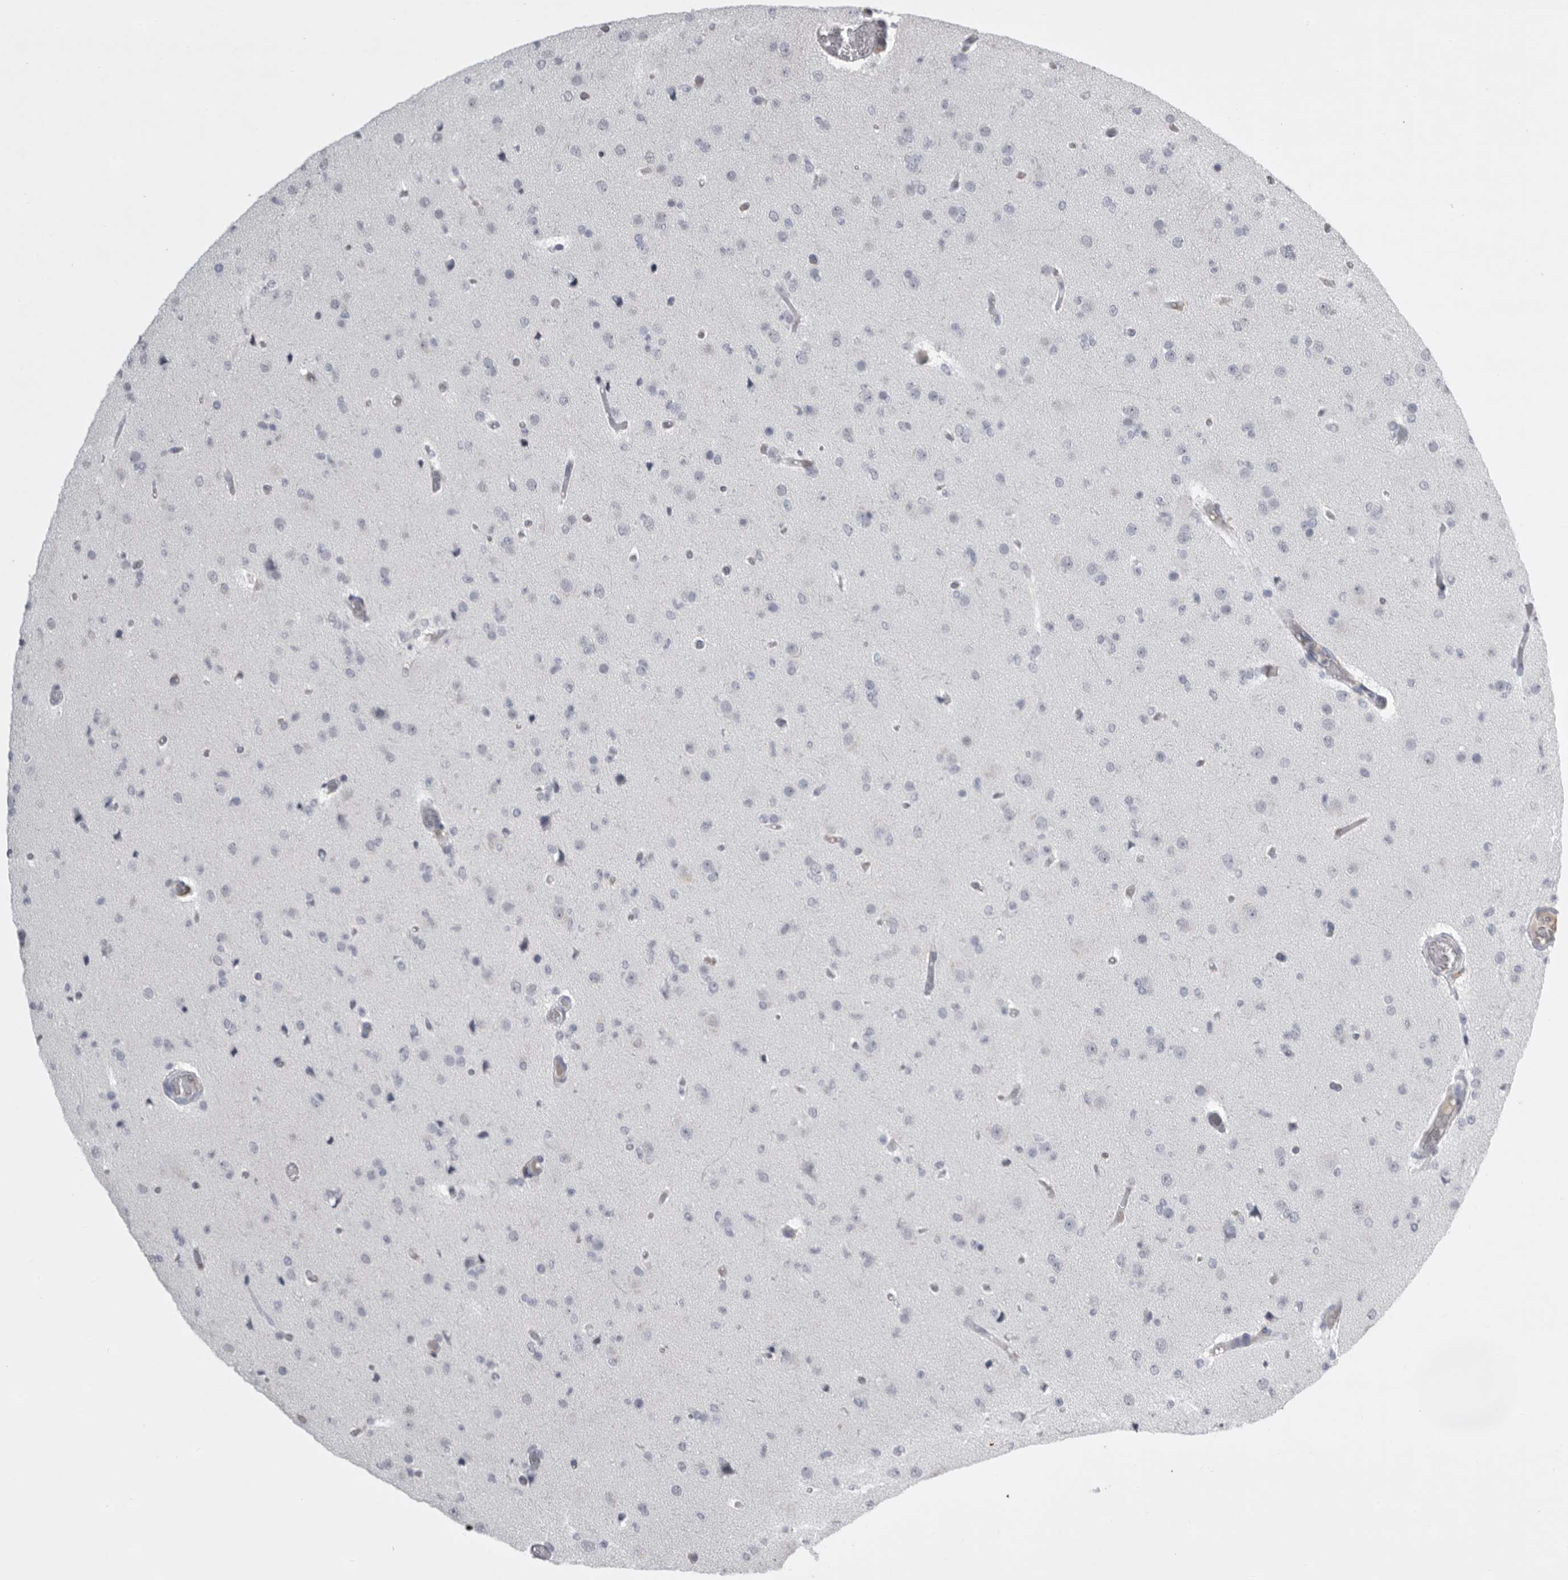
{"staining": {"intensity": "negative", "quantity": "none", "location": "none"}, "tissue": "glioma", "cell_type": "Tumor cells", "image_type": "cancer", "snomed": [{"axis": "morphology", "description": "Glioma, malignant, Low grade"}, {"axis": "topography", "description": "Brain"}], "caption": "DAB (3,3'-diaminobenzidine) immunohistochemical staining of human malignant low-grade glioma demonstrates no significant positivity in tumor cells. (Brightfield microscopy of DAB immunohistochemistry at high magnification).", "gene": "GNLY", "patient": {"sex": "female", "age": 22}}